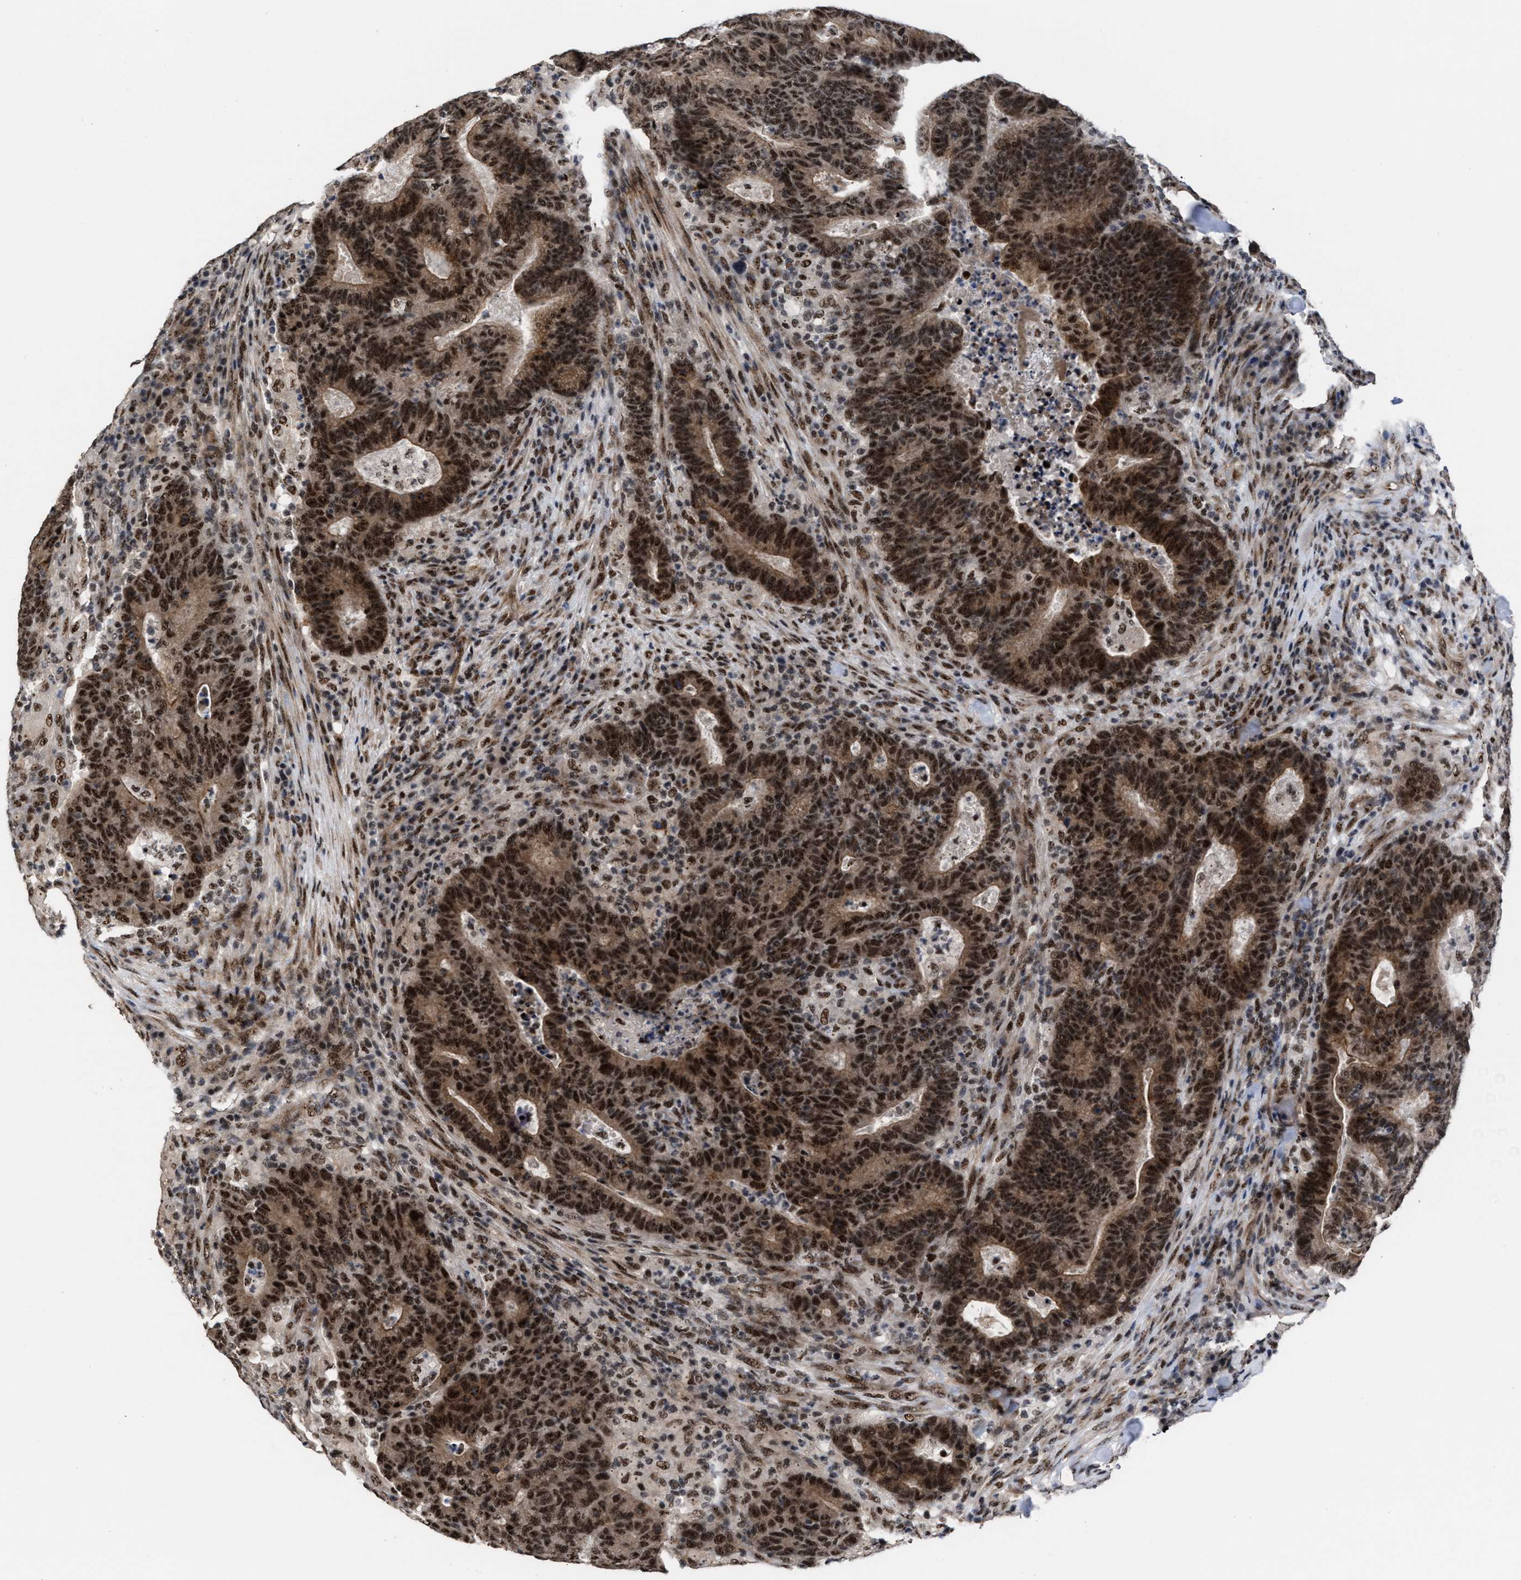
{"staining": {"intensity": "strong", "quantity": ">75%", "location": "cytoplasmic/membranous,nuclear"}, "tissue": "colorectal cancer", "cell_type": "Tumor cells", "image_type": "cancer", "snomed": [{"axis": "morphology", "description": "Adenocarcinoma, NOS"}, {"axis": "topography", "description": "Colon"}], "caption": "The image shows a brown stain indicating the presence of a protein in the cytoplasmic/membranous and nuclear of tumor cells in adenocarcinoma (colorectal). (brown staining indicates protein expression, while blue staining denotes nuclei).", "gene": "EIF4A3", "patient": {"sex": "female", "age": 75}}